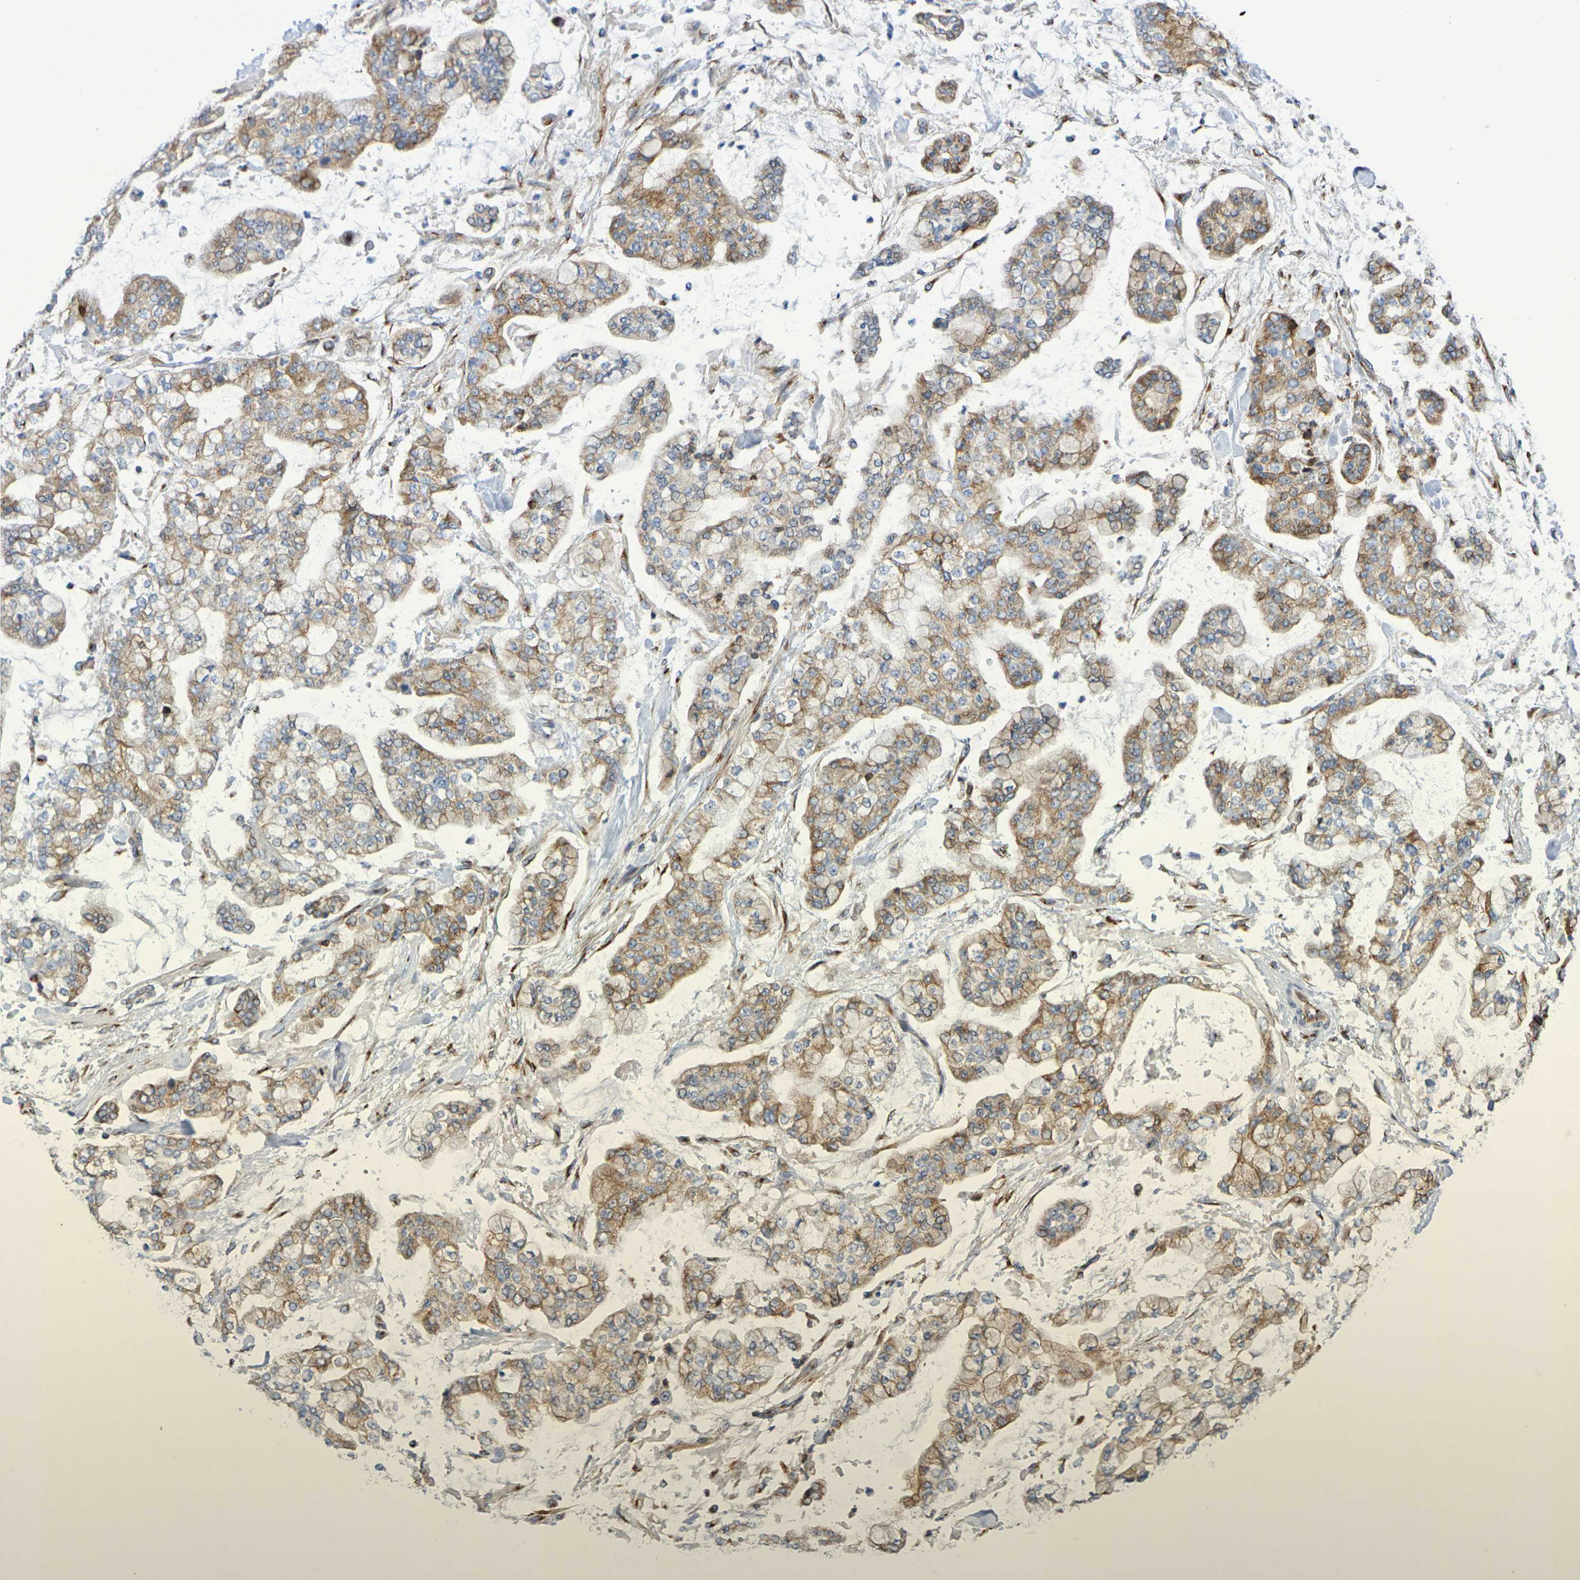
{"staining": {"intensity": "moderate", "quantity": ">75%", "location": "cytoplasmic/membranous"}, "tissue": "stomach cancer", "cell_type": "Tumor cells", "image_type": "cancer", "snomed": [{"axis": "morphology", "description": "Normal tissue, NOS"}, {"axis": "morphology", "description": "Adenocarcinoma, NOS"}, {"axis": "topography", "description": "Stomach, upper"}, {"axis": "topography", "description": "Stomach"}], "caption": "Immunohistochemistry (DAB (3,3'-diaminobenzidine)) staining of human stomach cancer exhibits moderate cytoplasmic/membranous protein staining in approximately >75% of tumor cells.", "gene": "DCP2", "patient": {"sex": "male", "age": 76}}